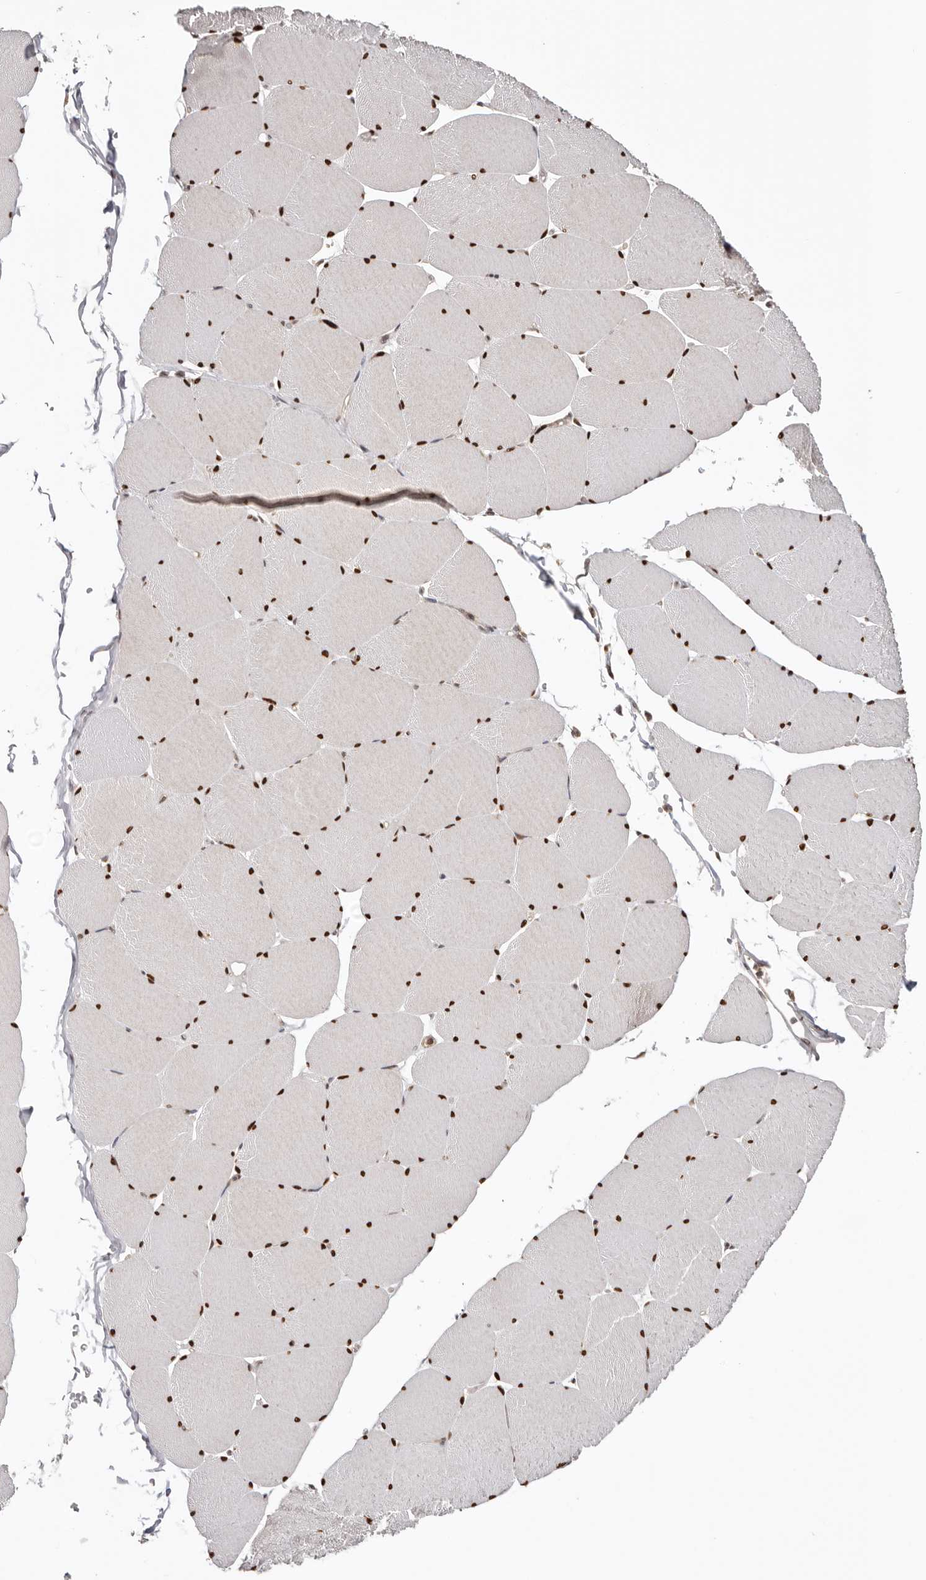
{"staining": {"intensity": "strong", "quantity": ">75%", "location": "nuclear"}, "tissue": "skeletal muscle", "cell_type": "Myocytes", "image_type": "normal", "snomed": [{"axis": "morphology", "description": "Normal tissue, NOS"}, {"axis": "topography", "description": "Skeletal muscle"}, {"axis": "topography", "description": "Head-Neck"}], "caption": "A brown stain labels strong nuclear expression of a protein in myocytes of unremarkable skeletal muscle. Using DAB (brown) and hematoxylin (blue) stains, captured at high magnification using brightfield microscopy.", "gene": "SMAD7", "patient": {"sex": "male", "age": 66}}